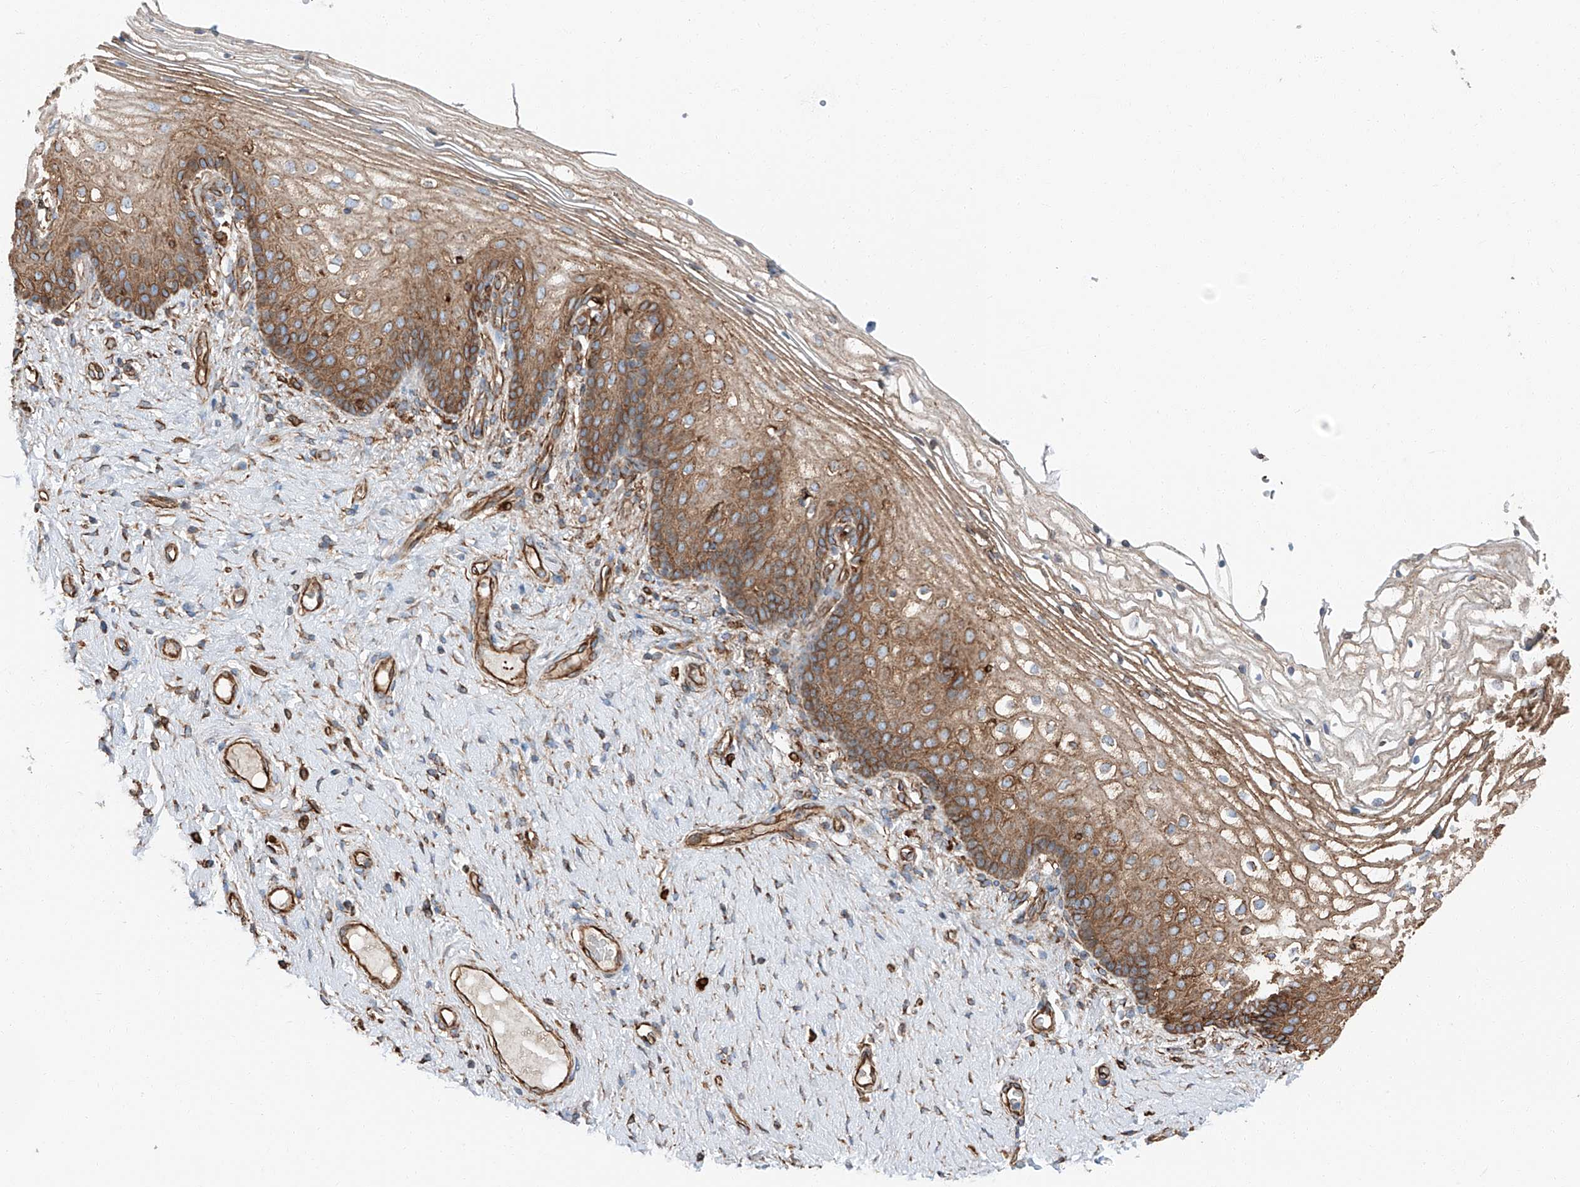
{"staining": {"intensity": "moderate", "quantity": ">75%", "location": "cytoplasmic/membranous"}, "tissue": "vagina", "cell_type": "Squamous epithelial cells", "image_type": "normal", "snomed": [{"axis": "morphology", "description": "Normal tissue, NOS"}, {"axis": "topography", "description": "Vagina"}], "caption": "A micrograph showing moderate cytoplasmic/membranous expression in approximately >75% of squamous epithelial cells in benign vagina, as visualized by brown immunohistochemical staining.", "gene": "ZNF804A", "patient": {"sex": "female", "age": 60}}